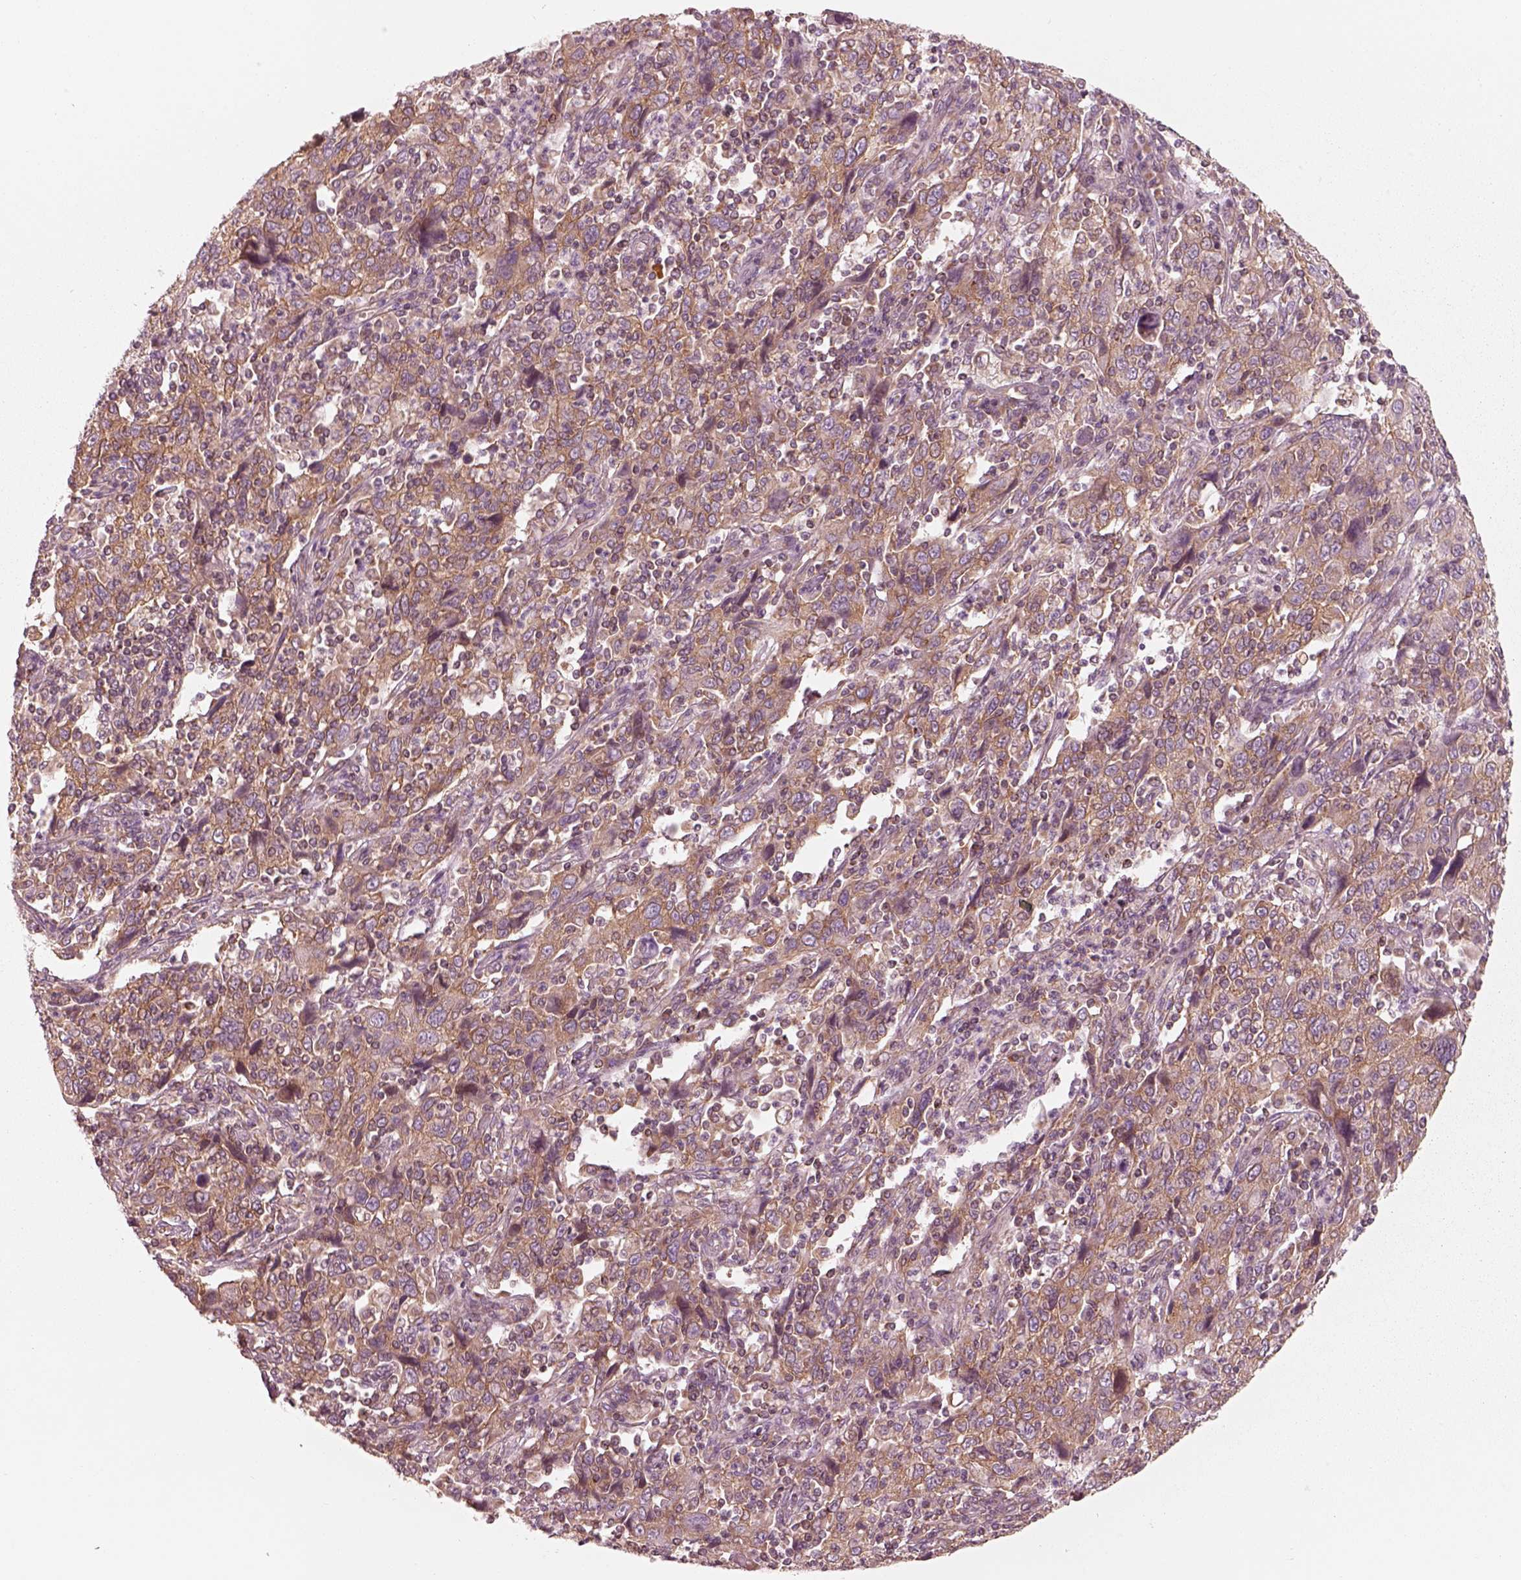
{"staining": {"intensity": "moderate", "quantity": ">75%", "location": "cytoplasmic/membranous"}, "tissue": "cervical cancer", "cell_type": "Tumor cells", "image_type": "cancer", "snomed": [{"axis": "morphology", "description": "Squamous cell carcinoma, NOS"}, {"axis": "topography", "description": "Cervix"}], "caption": "The photomicrograph demonstrates immunohistochemical staining of cervical cancer. There is moderate cytoplasmic/membranous staining is present in approximately >75% of tumor cells.", "gene": "CNOT2", "patient": {"sex": "female", "age": 46}}